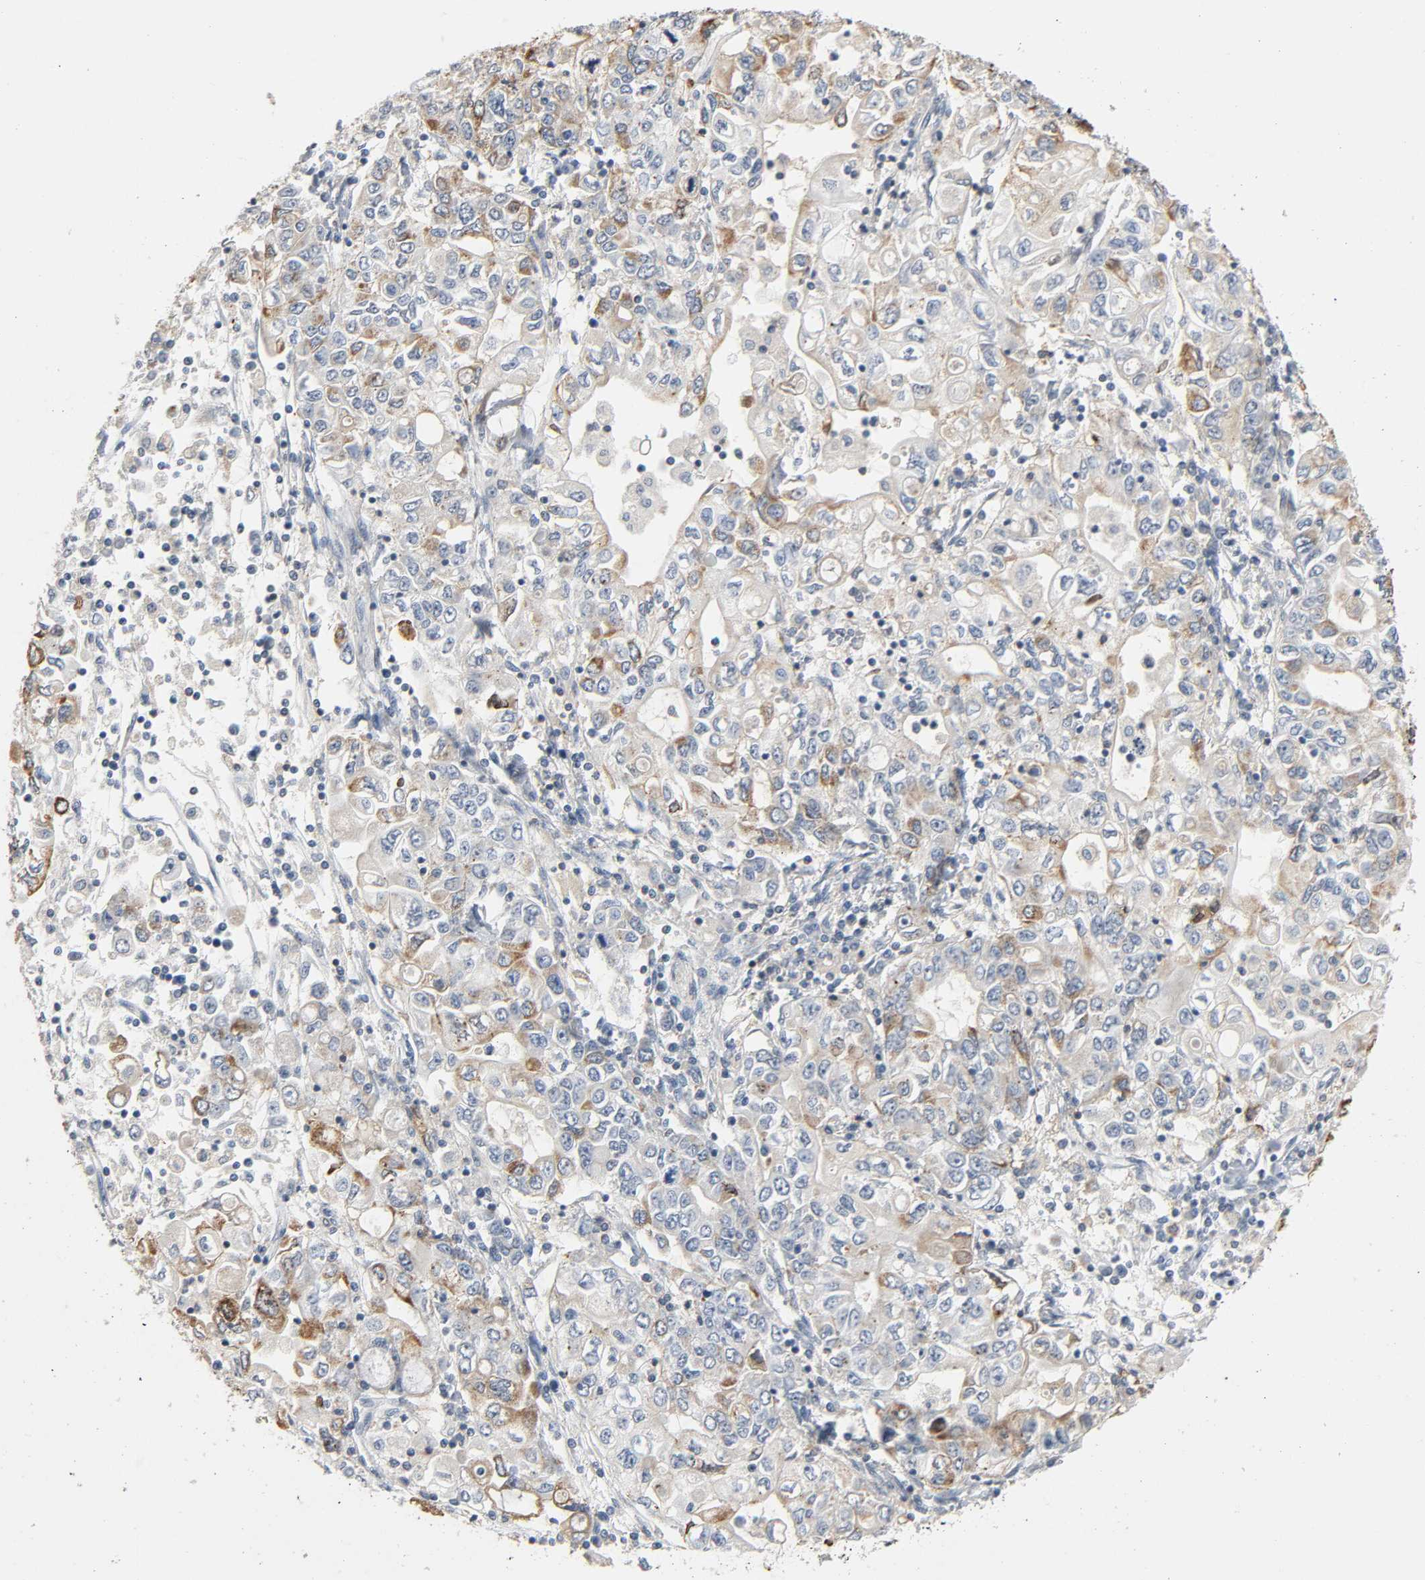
{"staining": {"intensity": "moderate", "quantity": "25%-75%", "location": "cytoplasmic/membranous"}, "tissue": "stomach cancer", "cell_type": "Tumor cells", "image_type": "cancer", "snomed": [{"axis": "morphology", "description": "Adenocarcinoma, NOS"}, {"axis": "topography", "description": "Stomach, lower"}], "caption": "Immunohistochemistry image of stomach cancer (adenocarcinoma) stained for a protein (brown), which exhibits medium levels of moderate cytoplasmic/membranous expression in about 25%-75% of tumor cells.", "gene": "CD4", "patient": {"sex": "female", "age": 72}}